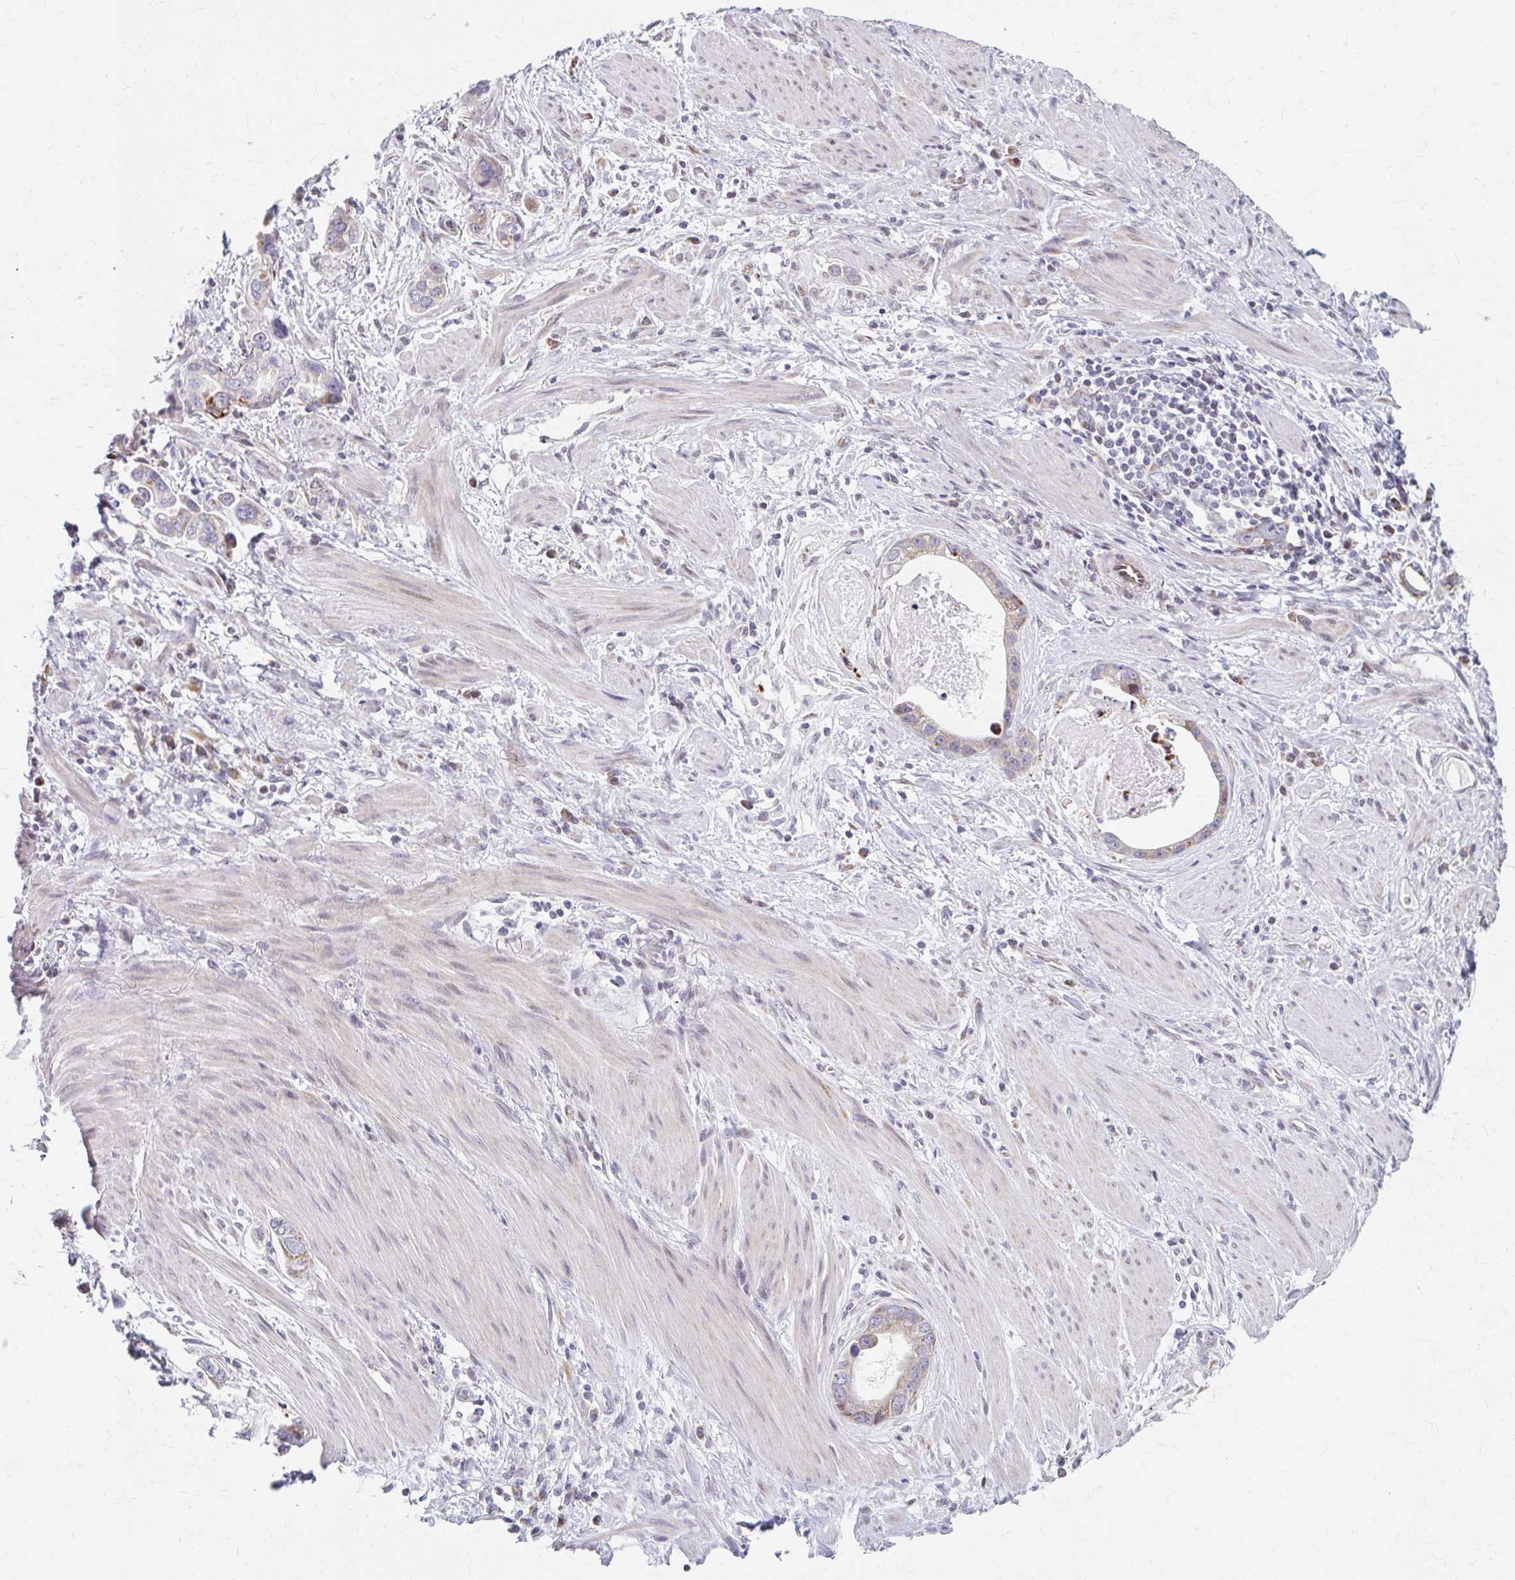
{"staining": {"intensity": "moderate", "quantity": "<25%", "location": "cytoplasmic/membranous"}, "tissue": "stomach cancer", "cell_type": "Tumor cells", "image_type": "cancer", "snomed": [{"axis": "morphology", "description": "Adenocarcinoma, NOS"}, {"axis": "topography", "description": "Stomach, lower"}], "caption": "Human stomach cancer (adenocarcinoma) stained with a protein marker shows moderate staining in tumor cells.", "gene": "BEAN1", "patient": {"sex": "female", "age": 93}}